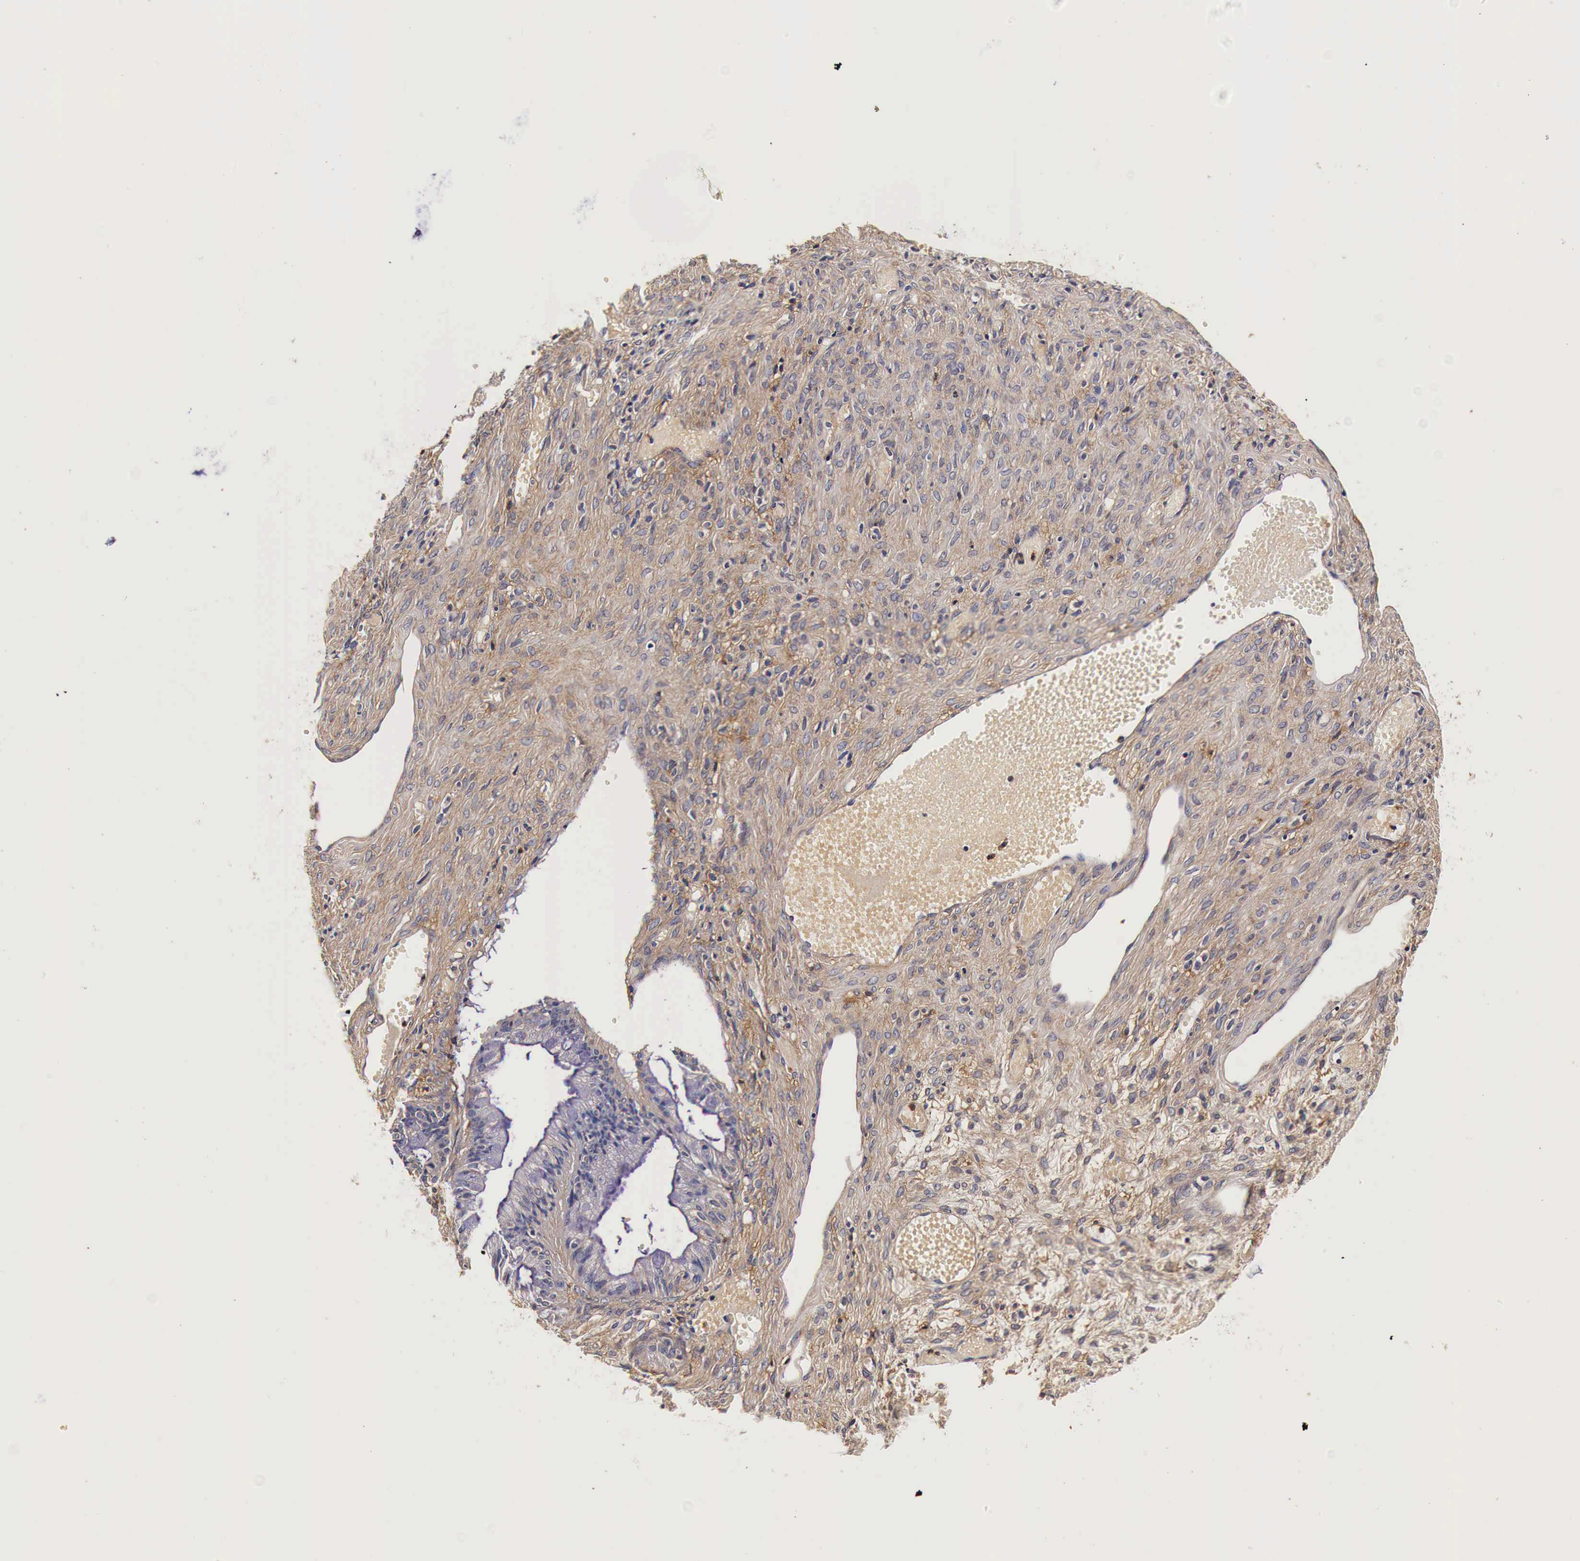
{"staining": {"intensity": "weak", "quantity": ">75%", "location": "cytoplasmic/membranous"}, "tissue": "ovarian cancer", "cell_type": "Tumor cells", "image_type": "cancer", "snomed": [{"axis": "morphology", "description": "Cystadenocarcinoma, mucinous, NOS"}, {"axis": "topography", "description": "Ovary"}], "caption": "Mucinous cystadenocarcinoma (ovarian) was stained to show a protein in brown. There is low levels of weak cytoplasmic/membranous staining in about >75% of tumor cells.", "gene": "RP2", "patient": {"sex": "female", "age": 57}}